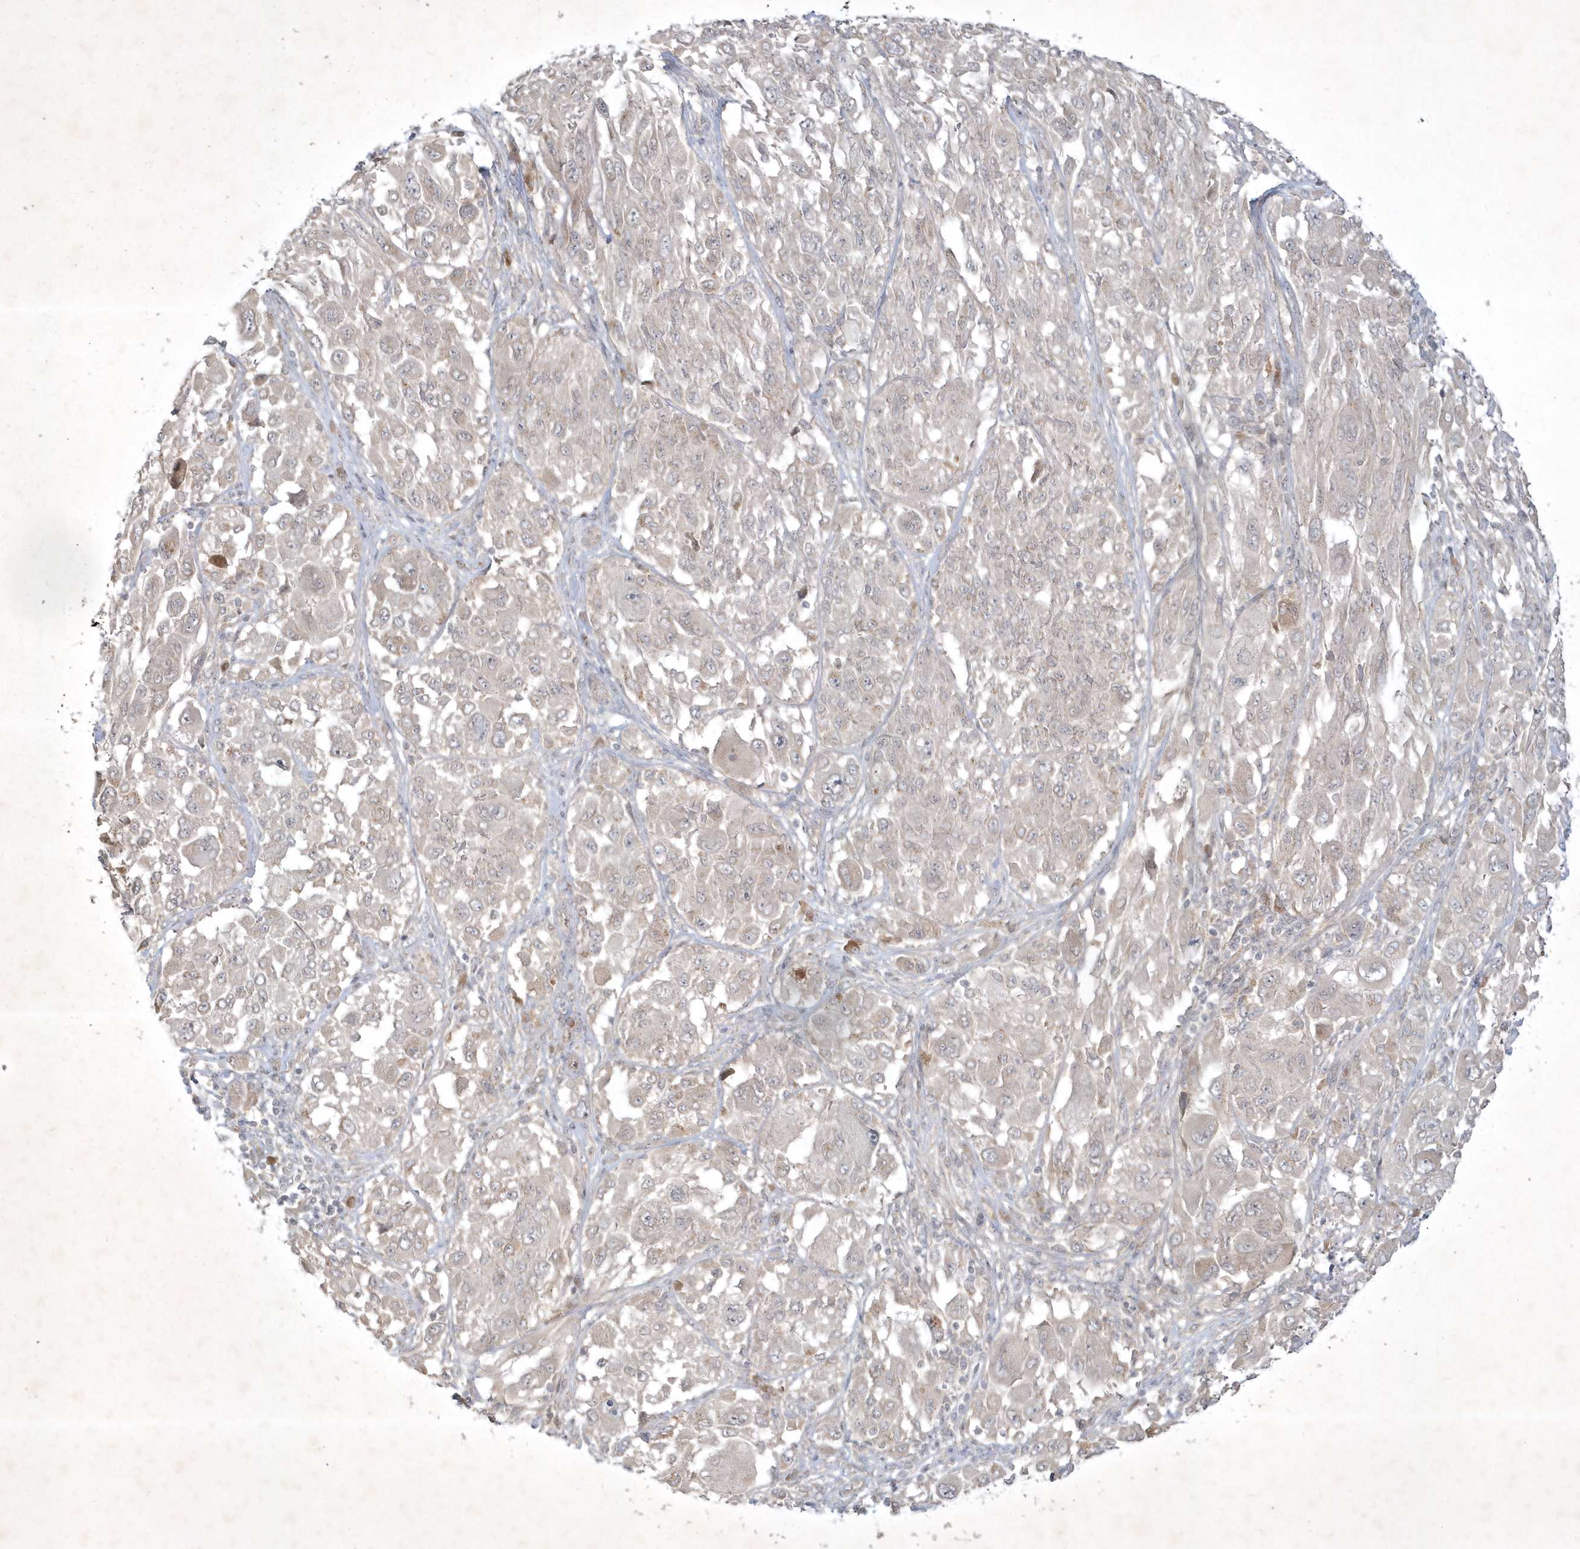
{"staining": {"intensity": "negative", "quantity": "none", "location": "none"}, "tissue": "melanoma", "cell_type": "Tumor cells", "image_type": "cancer", "snomed": [{"axis": "morphology", "description": "Malignant melanoma, NOS"}, {"axis": "topography", "description": "Skin"}], "caption": "High power microscopy photomicrograph of an immunohistochemistry (IHC) histopathology image of melanoma, revealing no significant expression in tumor cells.", "gene": "BOD1", "patient": {"sex": "female", "age": 91}}